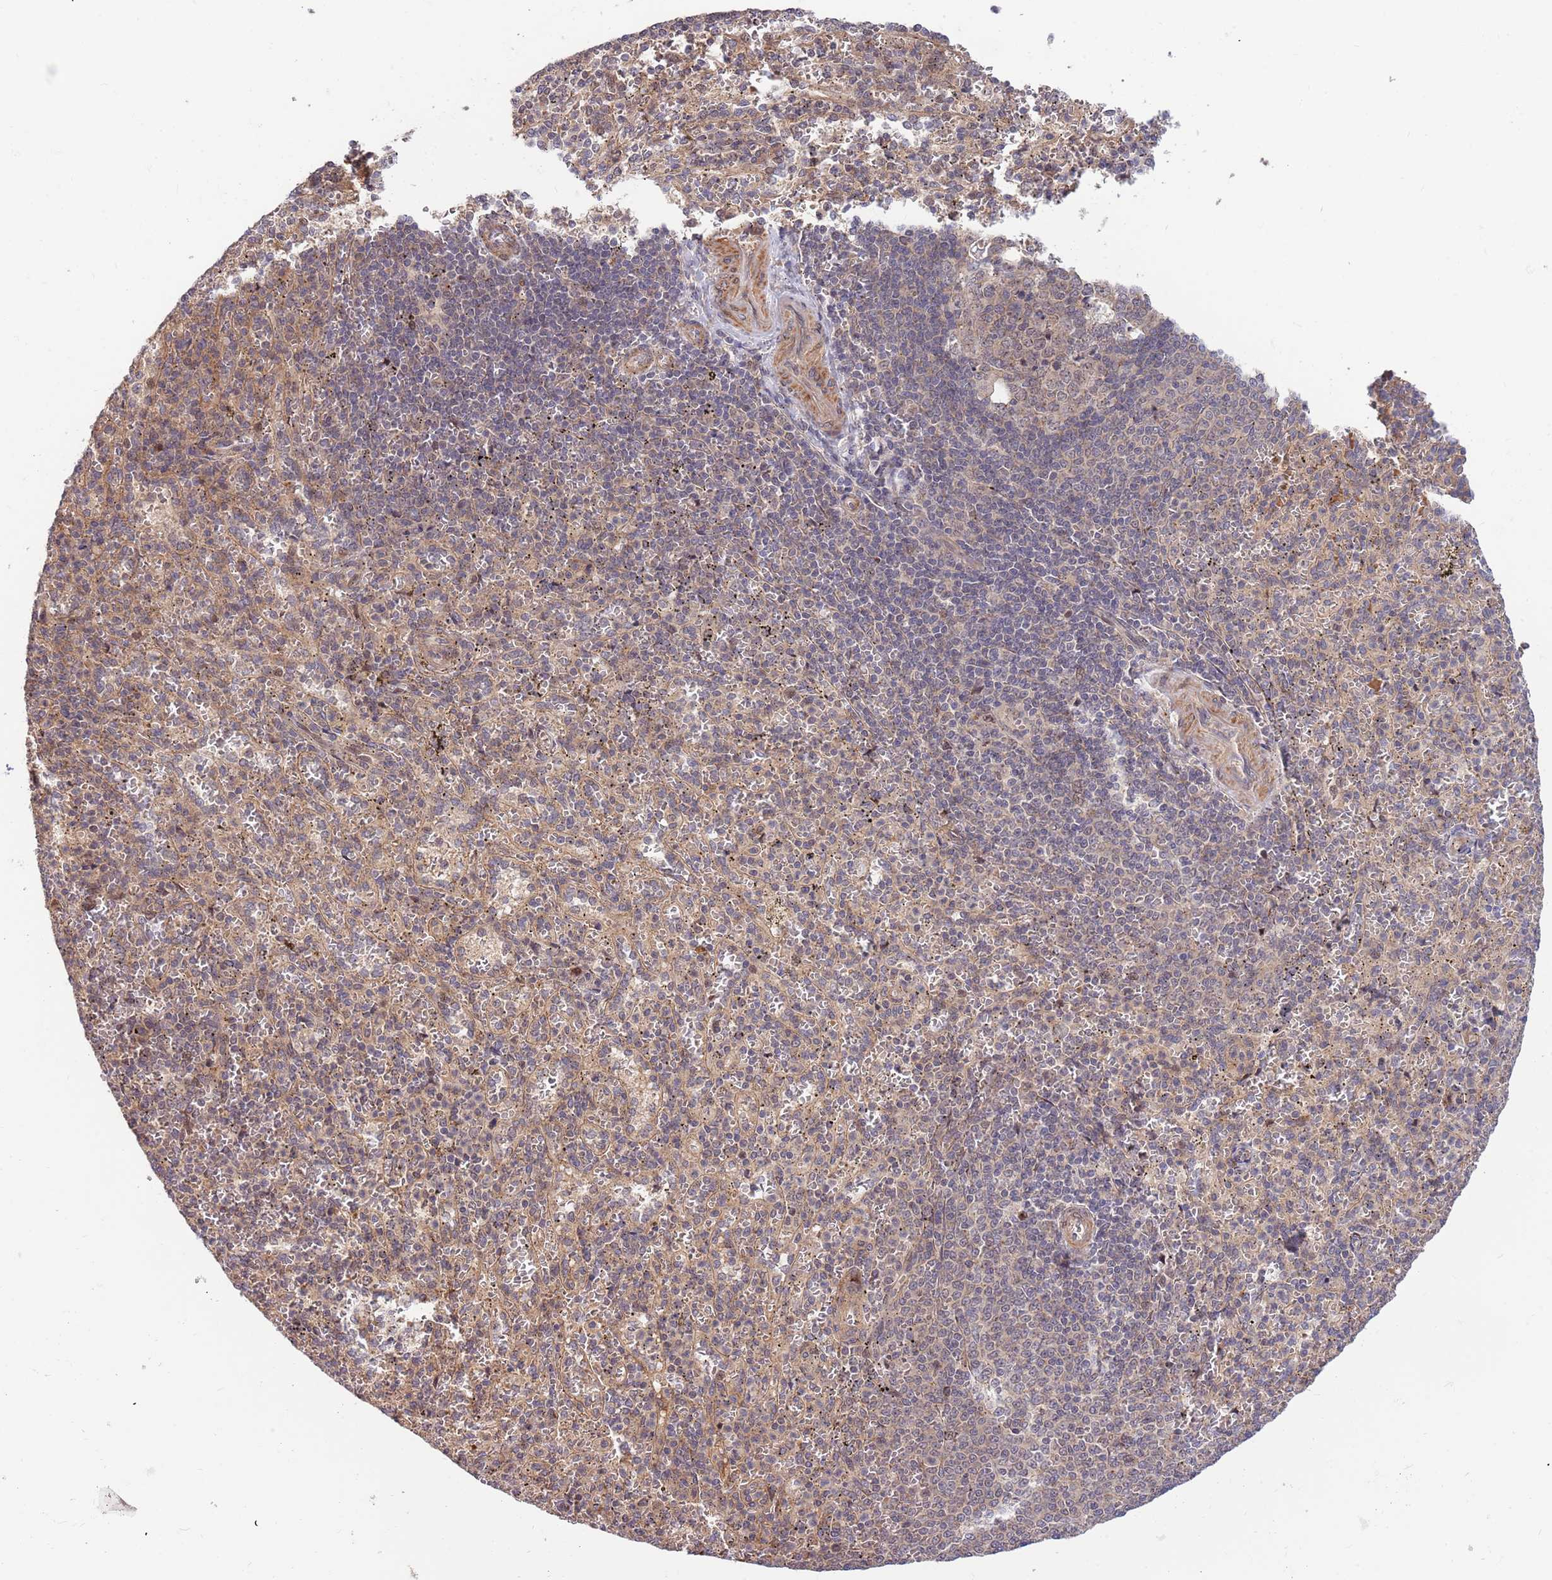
{"staining": {"intensity": "moderate", "quantity": "<25%", "location": "nuclear"}, "tissue": "spleen", "cell_type": "Cells in red pulp", "image_type": "normal", "snomed": [{"axis": "morphology", "description": "Normal tissue, NOS"}, {"axis": "topography", "description": "Spleen"}], "caption": "Protein expression analysis of normal human spleen reveals moderate nuclear expression in approximately <25% of cells in red pulp.", "gene": "HAUS3", "patient": {"sex": "female", "age": 21}}